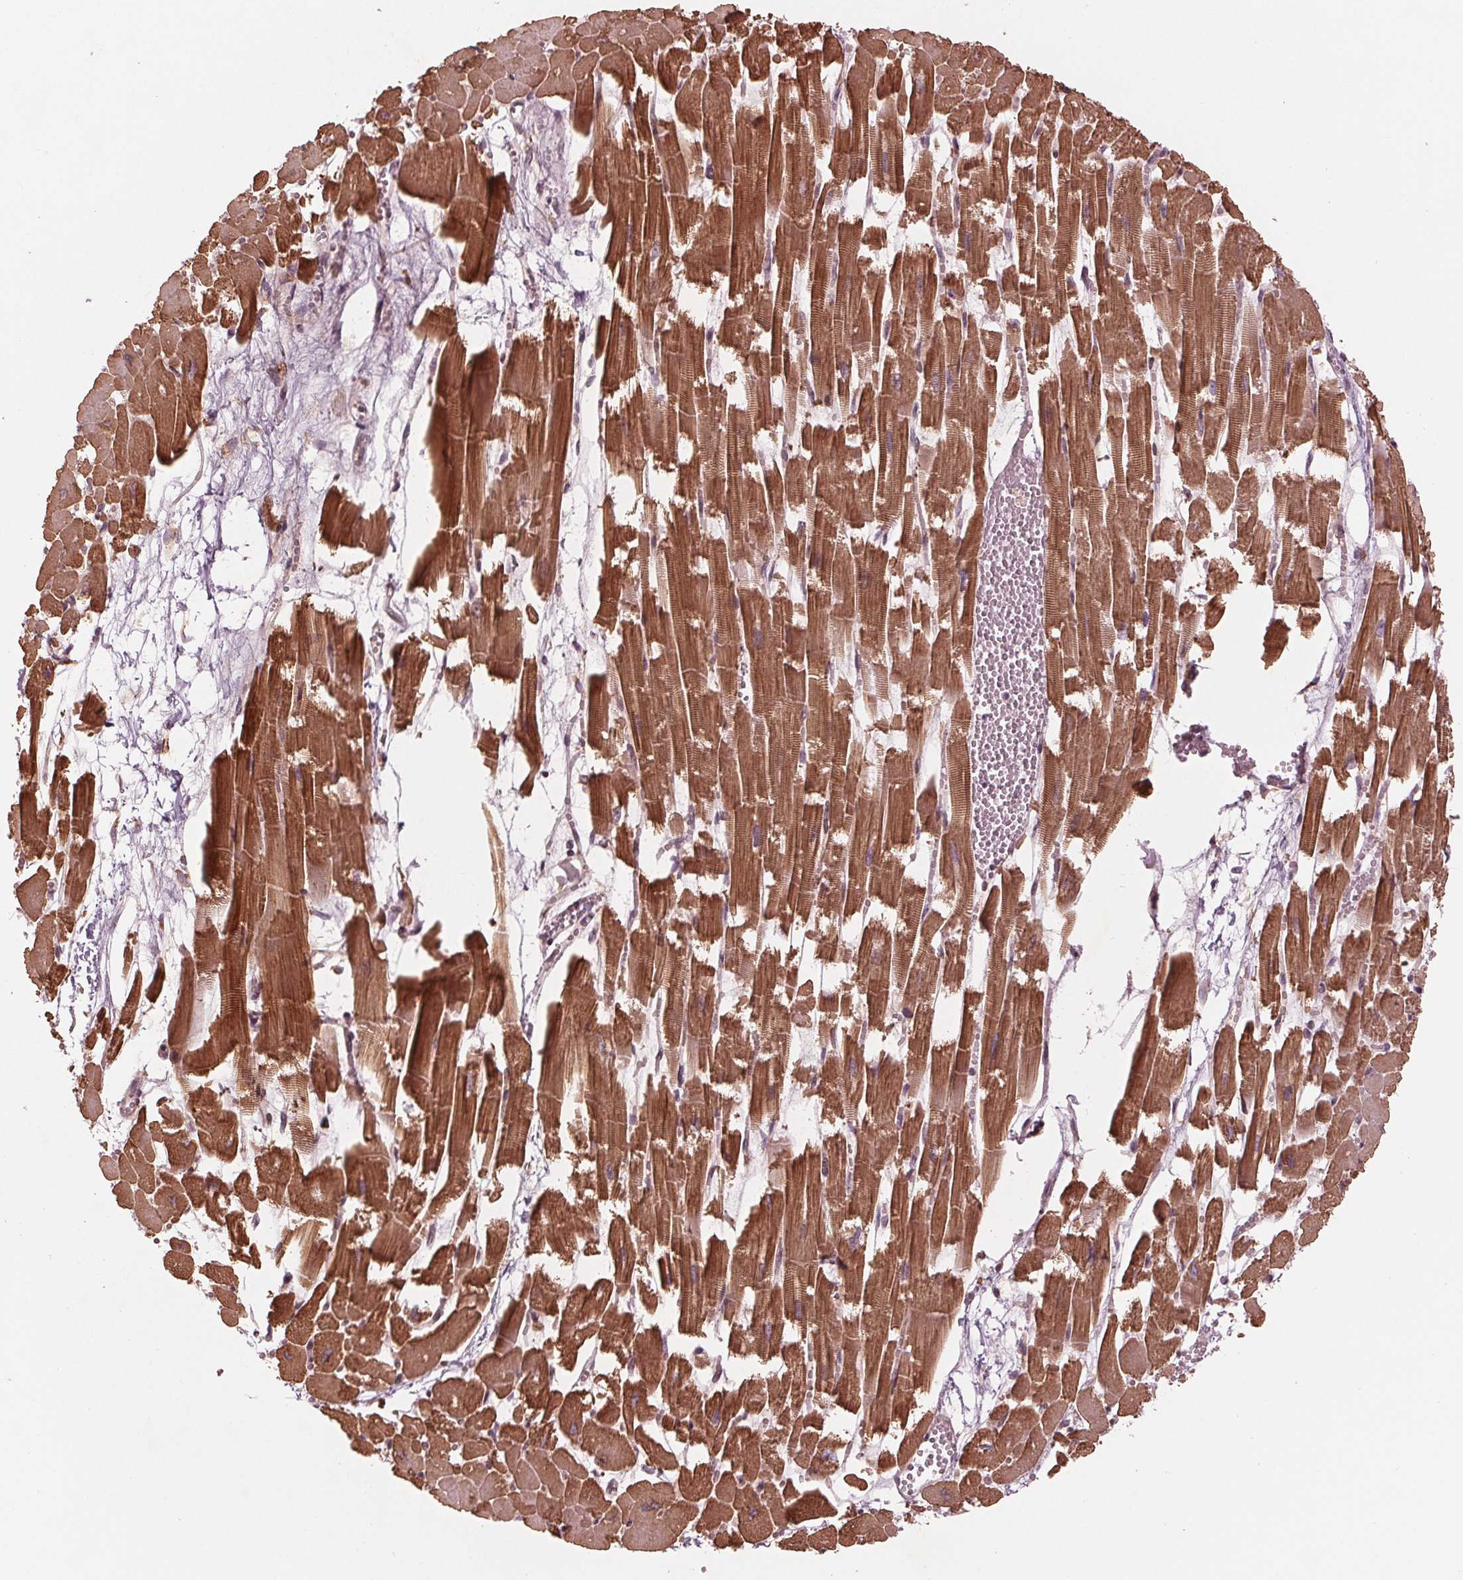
{"staining": {"intensity": "strong", "quantity": "25%-75%", "location": "cytoplasmic/membranous"}, "tissue": "heart muscle", "cell_type": "Cardiomyocytes", "image_type": "normal", "snomed": [{"axis": "morphology", "description": "Normal tissue, NOS"}, {"axis": "topography", "description": "Heart"}], "caption": "IHC (DAB (3,3'-diaminobenzidine)) staining of benign human heart muscle displays strong cytoplasmic/membranous protein staining in approximately 25%-75% of cardiomyocytes.", "gene": "CMIP", "patient": {"sex": "female", "age": 52}}